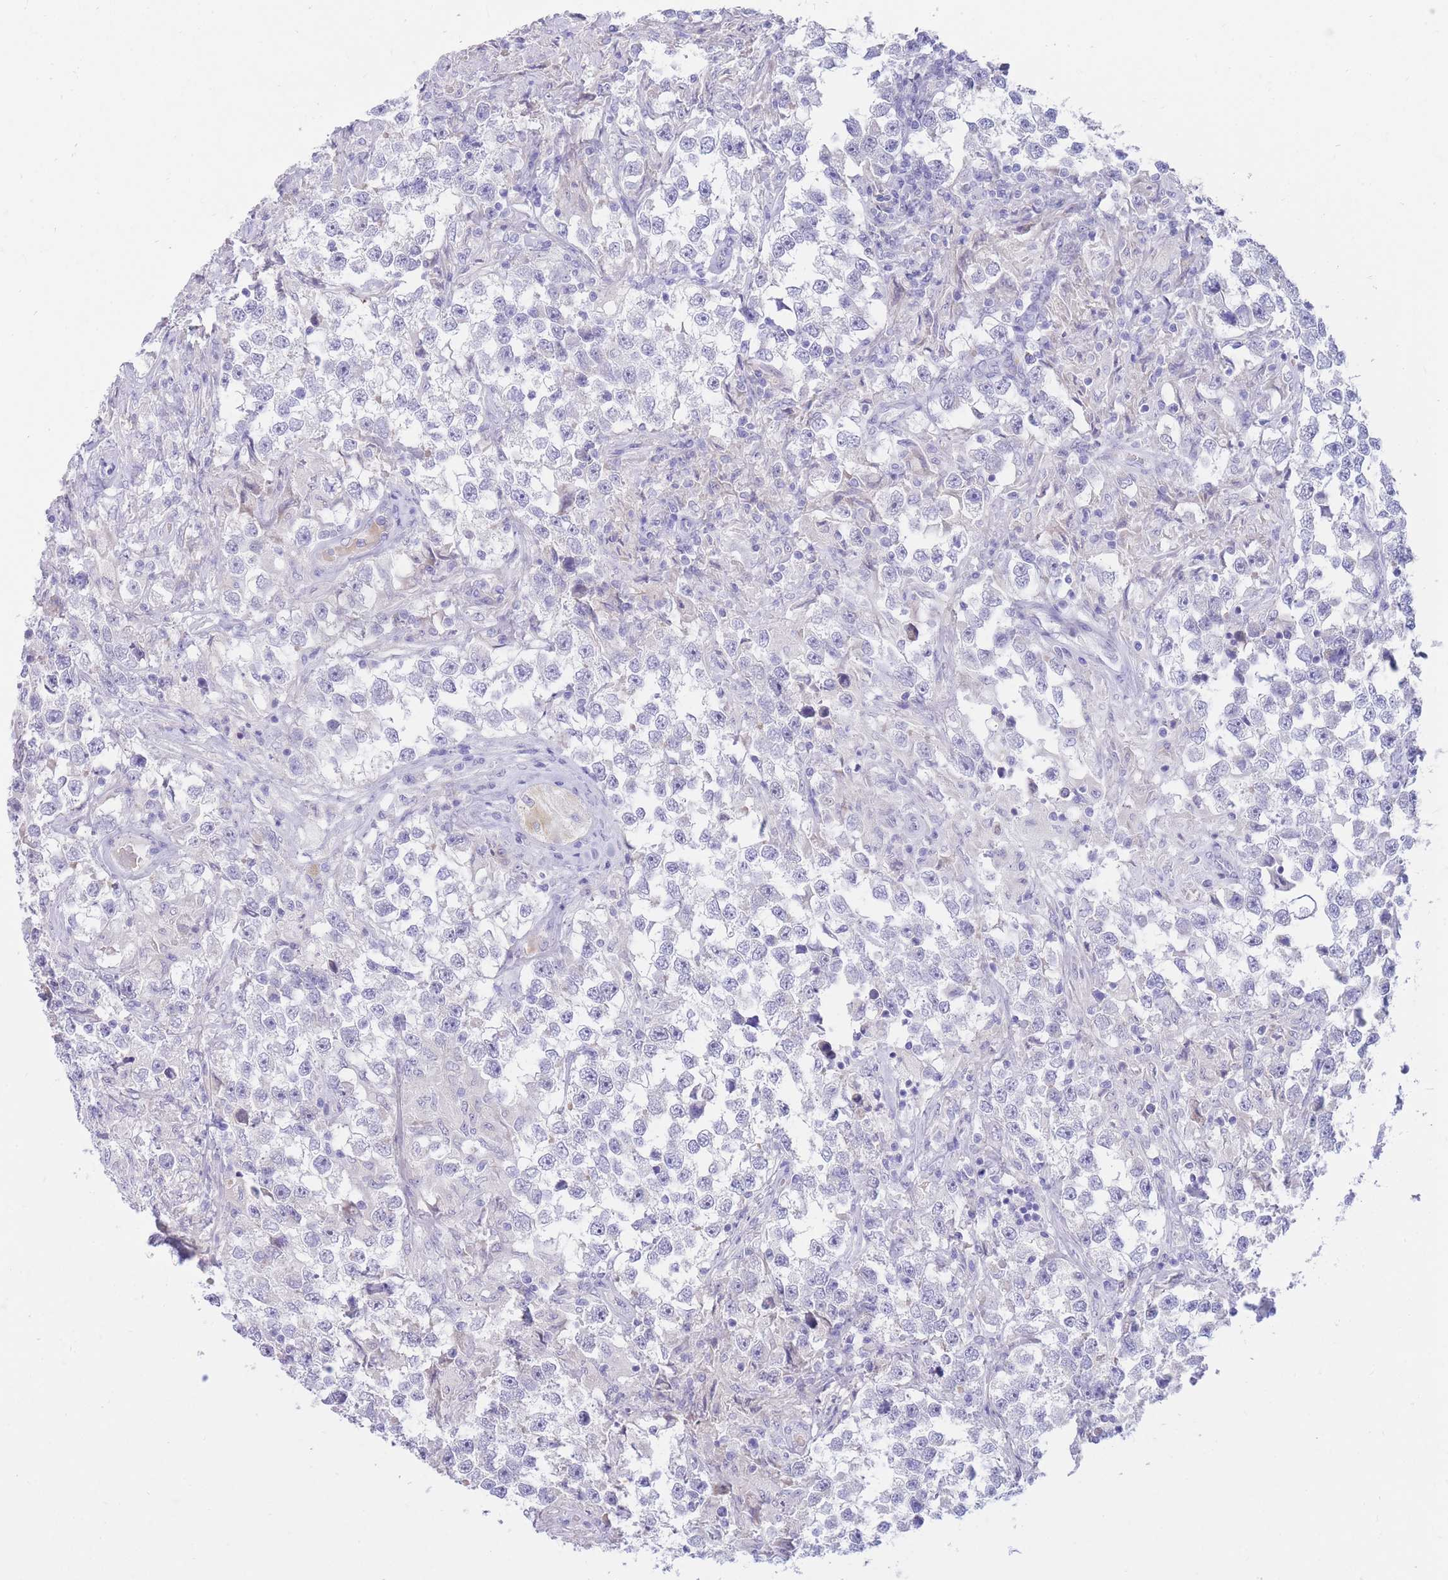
{"staining": {"intensity": "negative", "quantity": "none", "location": "none"}, "tissue": "testis cancer", "cell_type": "Tumor cells", "image_type": "cancer", "snomed": [{"axis": "morphology", "description": "Seminoma, NOS"}, {"axis": "topography", "description": "Testis"}], "caption": "Tumor cells show no significant protein staining in testis cancer (seminoma).", "gene": "SSUH2", "patient": {"sex": "male", "age": 46}}